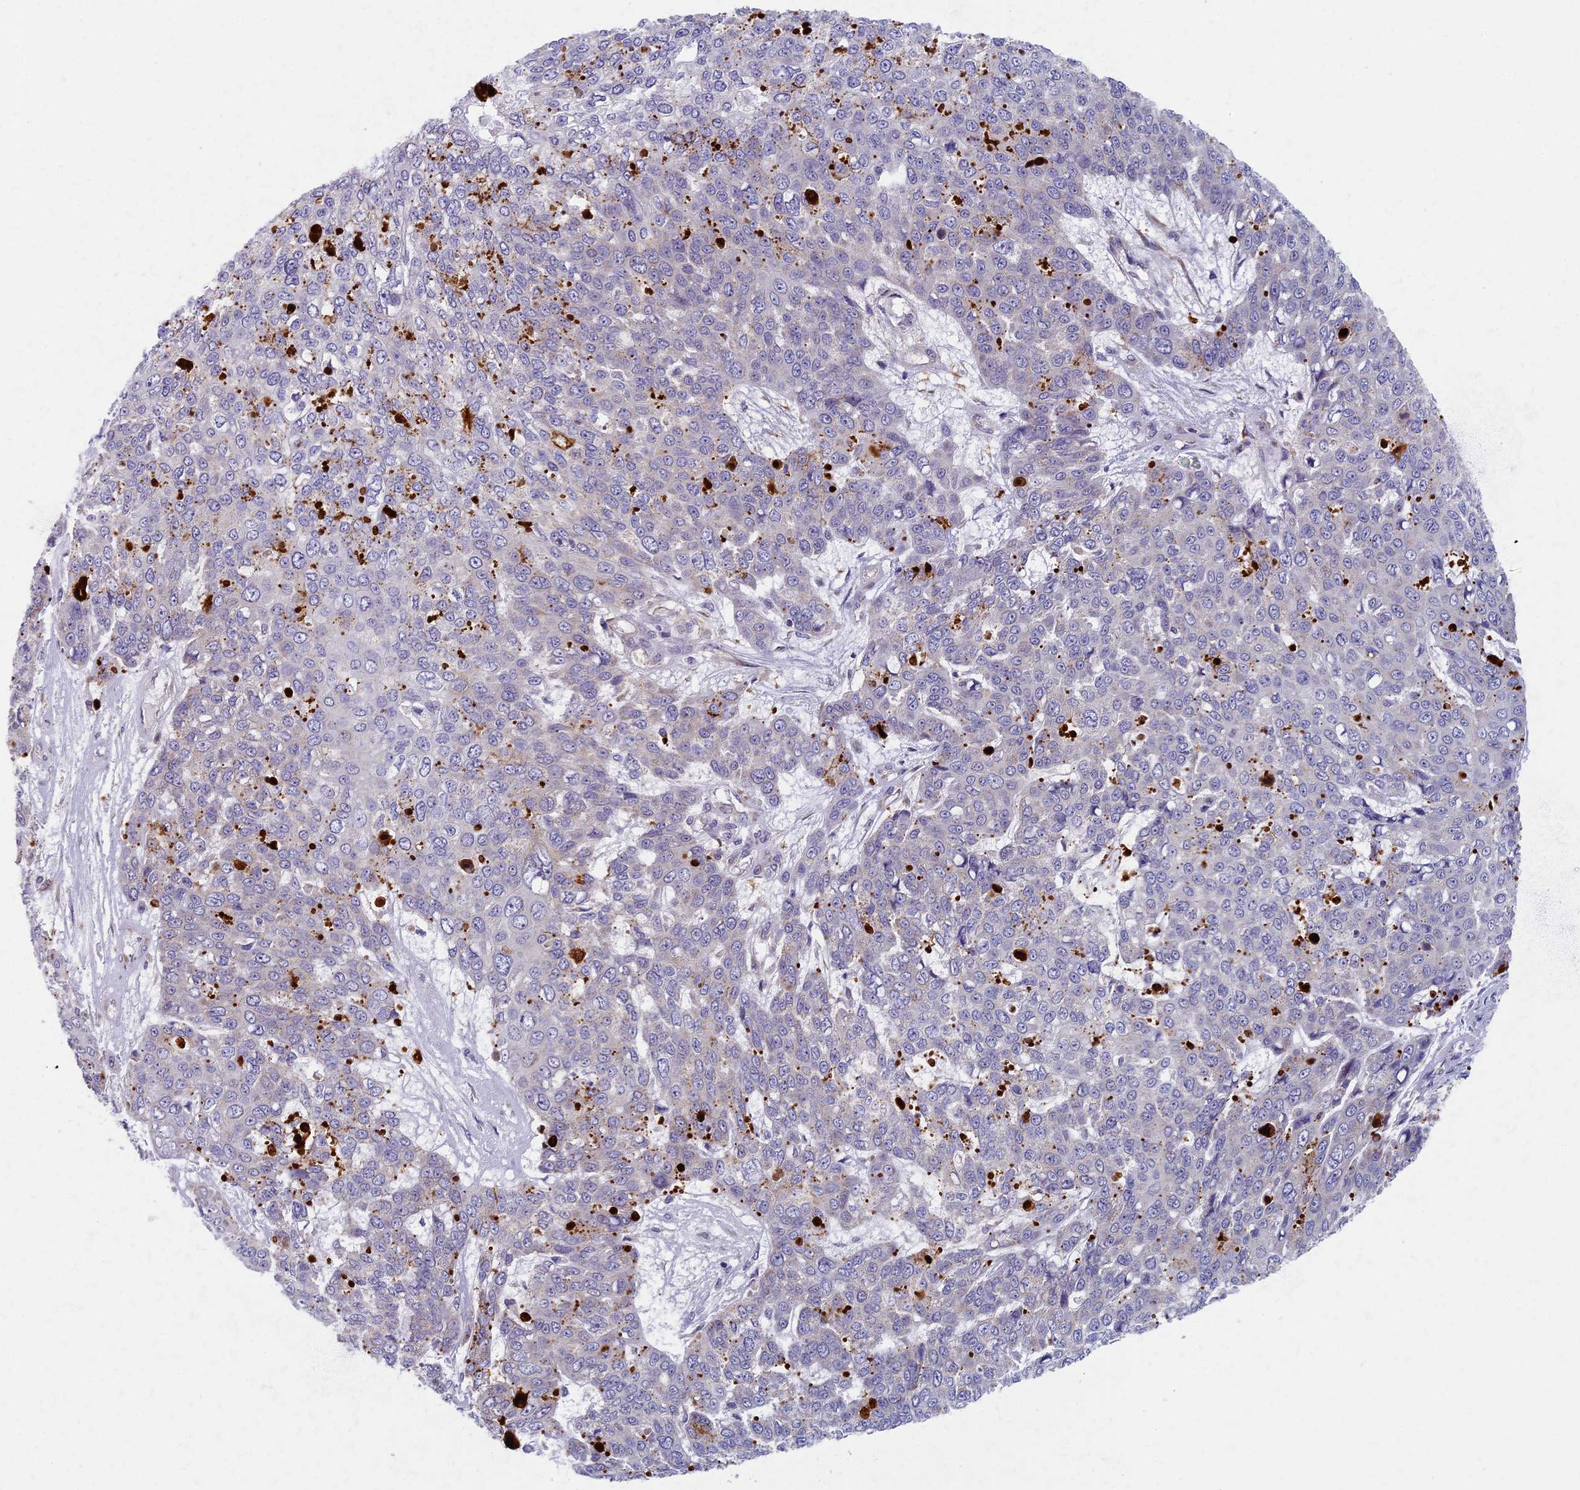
{"staining": {"intensity": "negative", "quantity": "none", "location": "none"}, "tissue": "skin cancer", "cell_type": "Tumor cells", "image_type": "cancer", "snomed": [{"axis": "morphology", "description": "Squamous cell carcinoma, NOS"}, {"axis": "topography", "description": "Skin"}], "caption": "Human squamous cell carcinoma (skin) stained for a protein using immunohistochemistry shows no staining in tumor cells.", "gene": "MRPS25", "patient": {"sex": "male", "age": 71}}